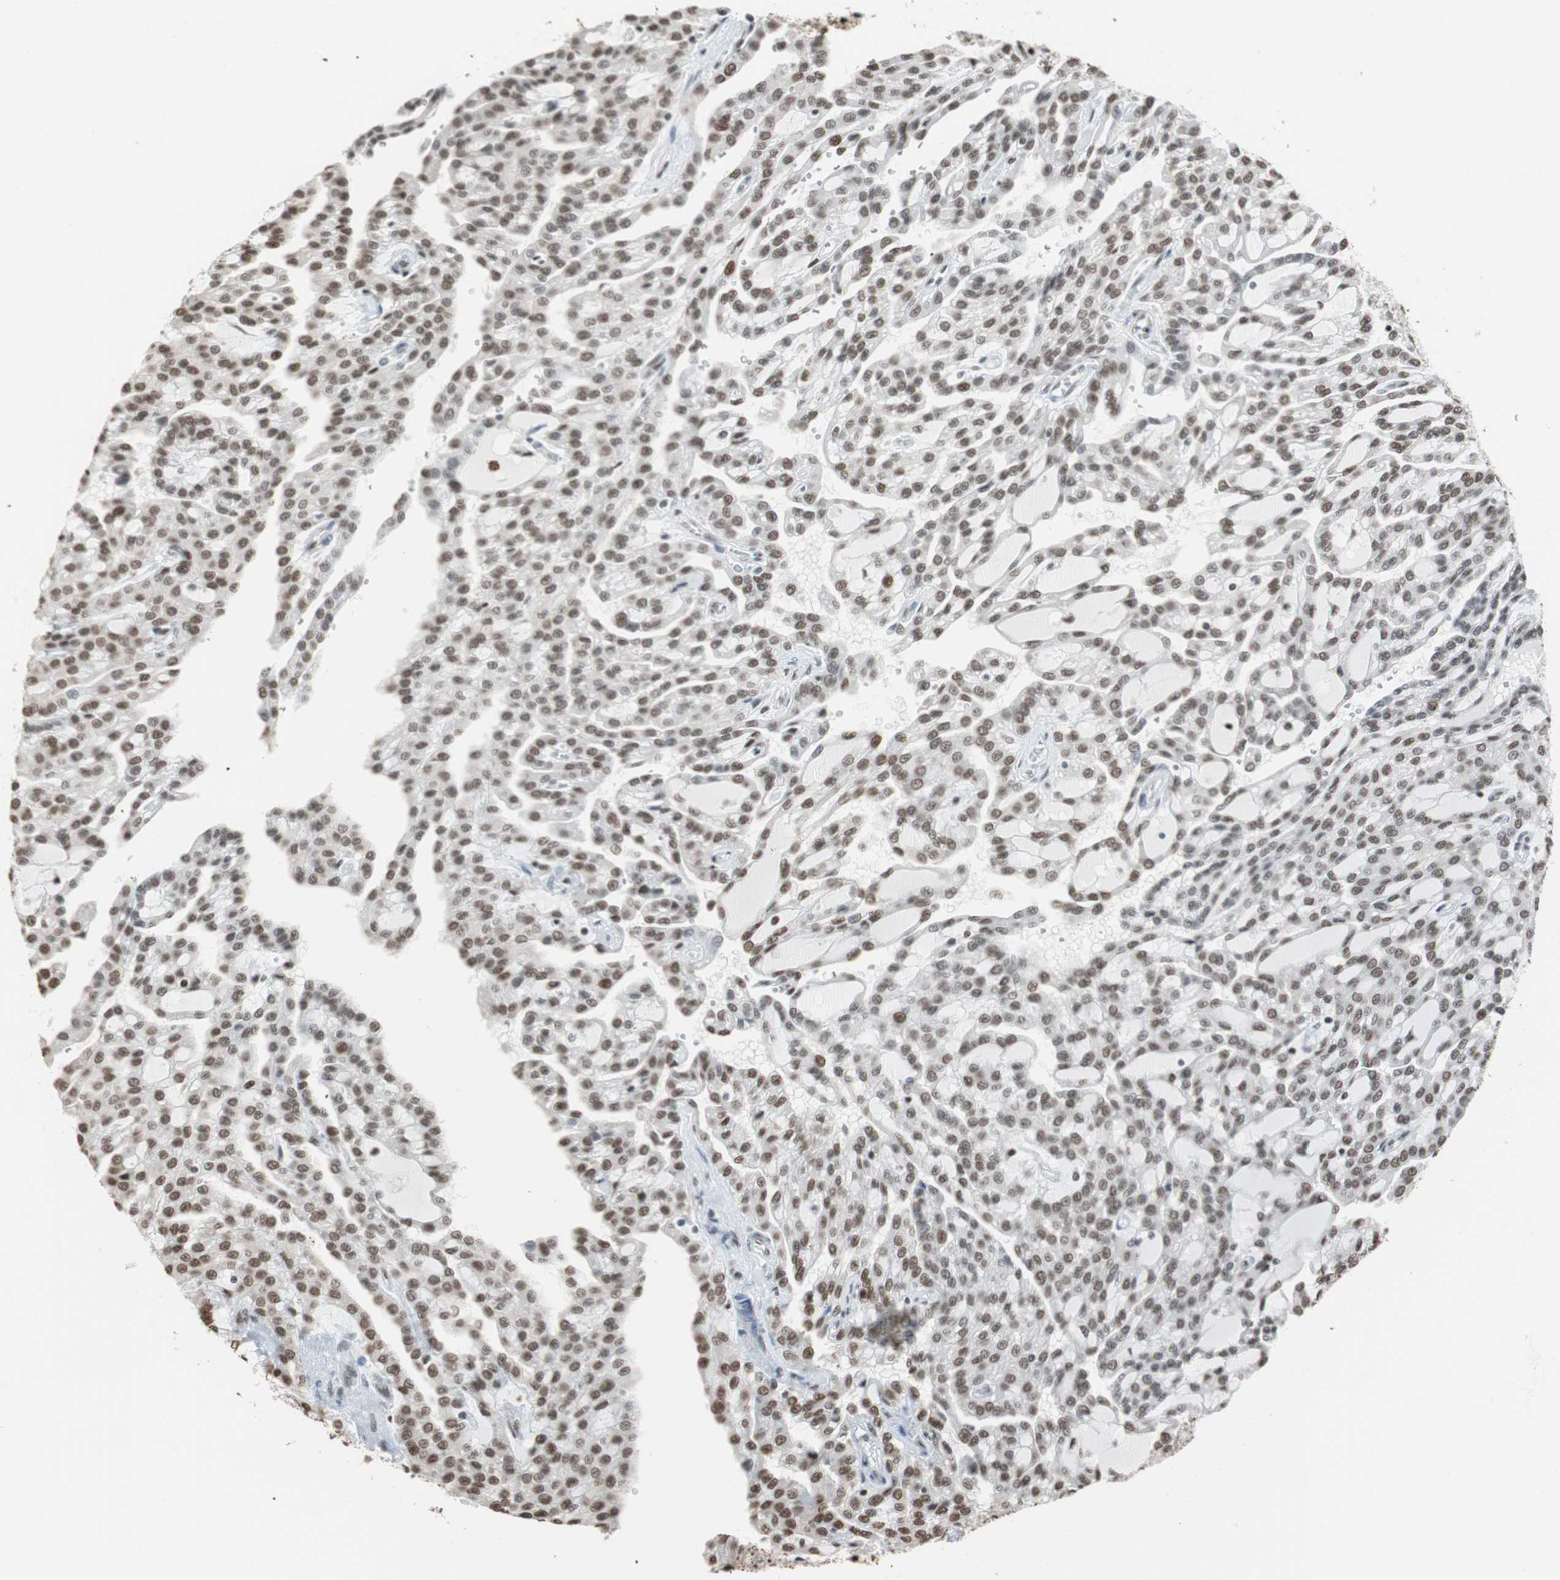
{"staining": {"intensity": "weak", "quantity": ">75%", "location": "nuclear"}, "tissue": "renal cancer", "cell_type": "Tumor cells", "image_type": "cancer", "snomed": [{"axis": "morphology", "description": "Adenocarcinoma, NOS"}, {"axis": "topography", "description": "Kidney"}], "caption": "The photomicrograph displays a brown stain indicating the presence of a protein in the nuclear of tumor cells in renal adenocarcinoma.", "gene": "FANCG", "patient": {"sex": "male", "age": 63}}